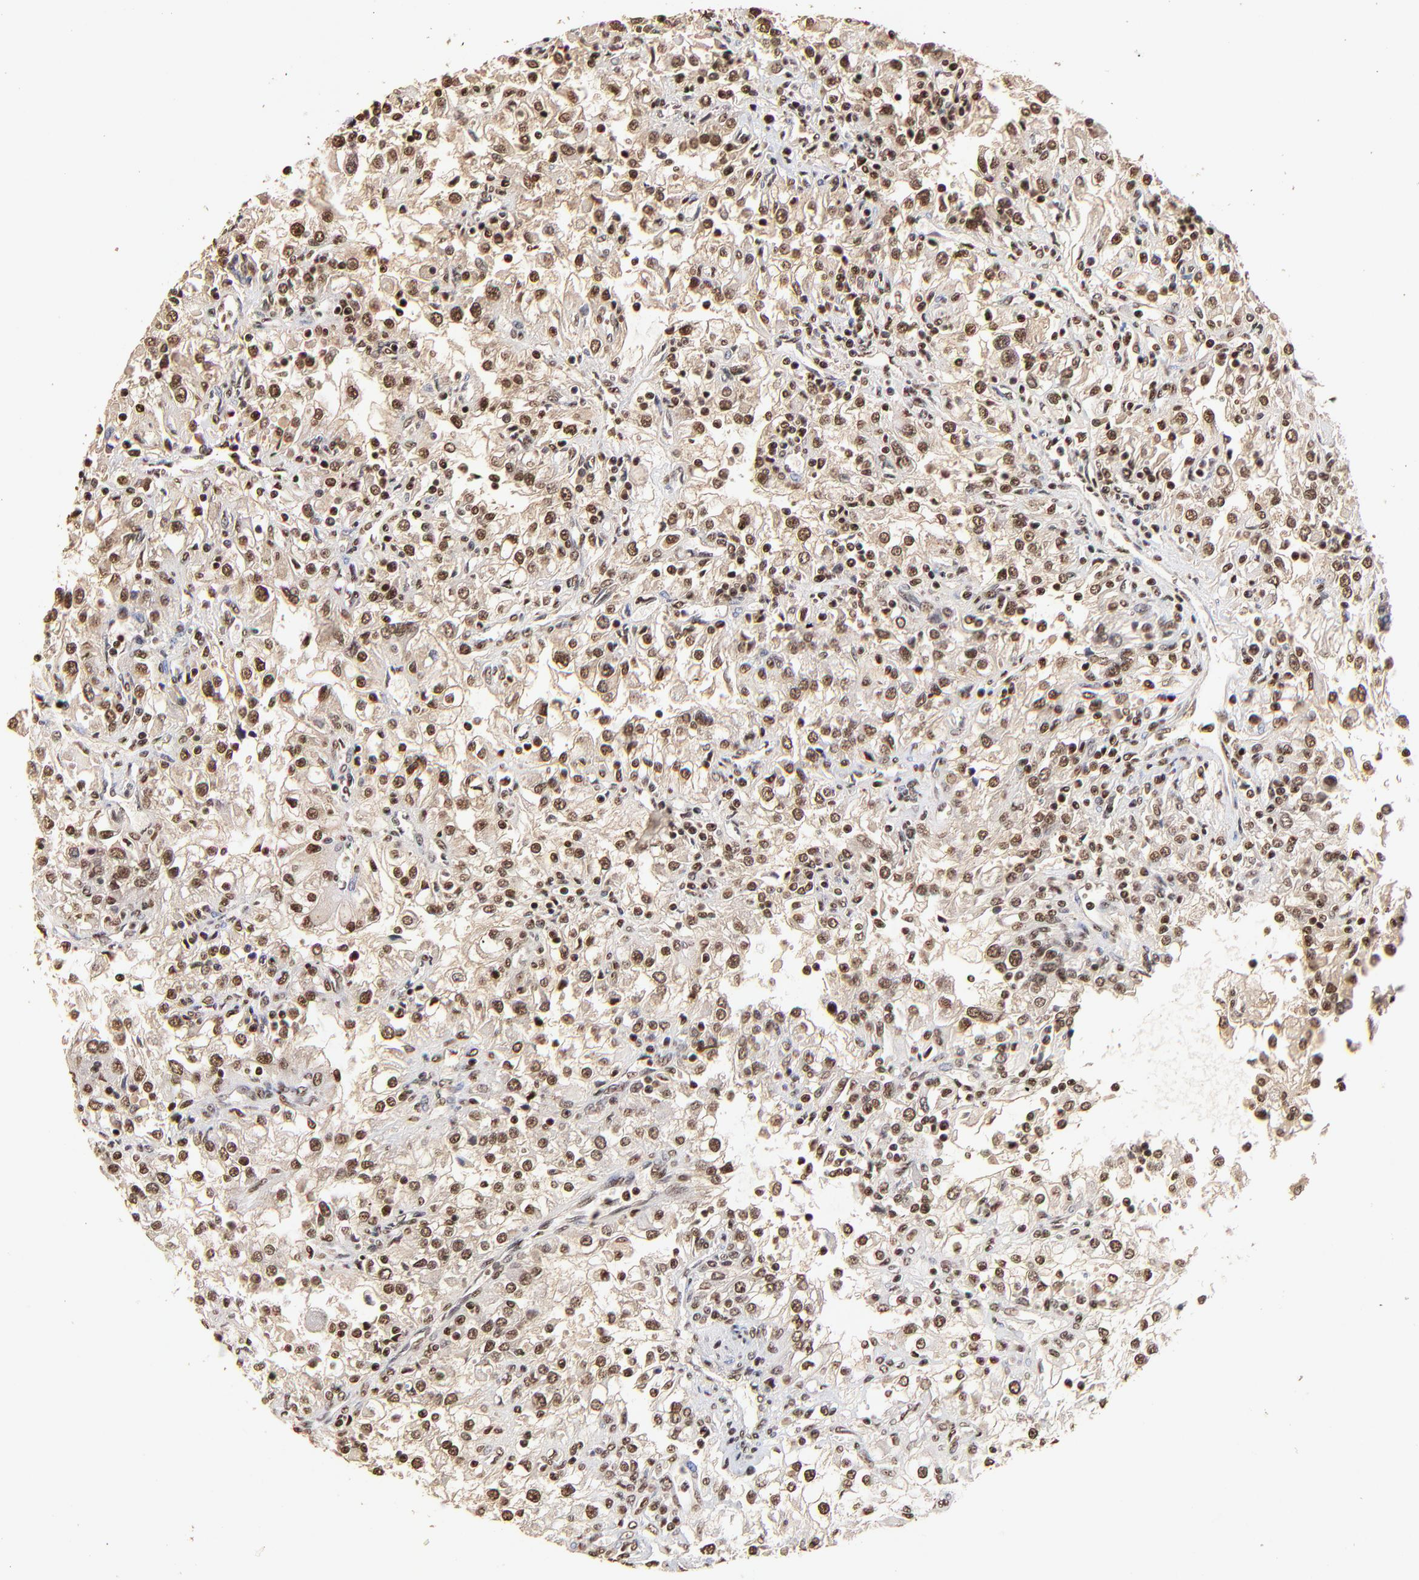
{"staining": {"intensity": "moderate", "quantity": ">75%", "location": "cytoplasmic/membranous,nuclear"}, "tissue": "renal cancer", "cell_type": "Tumor cells", "image_type": "cancer", "snomed": [{"axis": "morphology", "description": "Adenocarcinoma, NOS"}, {"axis": "topography", "description": "Kidney"}], "caption": "Immunohistochemical staining of human renal cancer displays moderate cytoplasmic/membranous and nuclear protein expression in about >75% of tumor cells. Nuclei are stained in blue.", "gene": "MED12", "patient": {"sex": "female", "age": 52}}